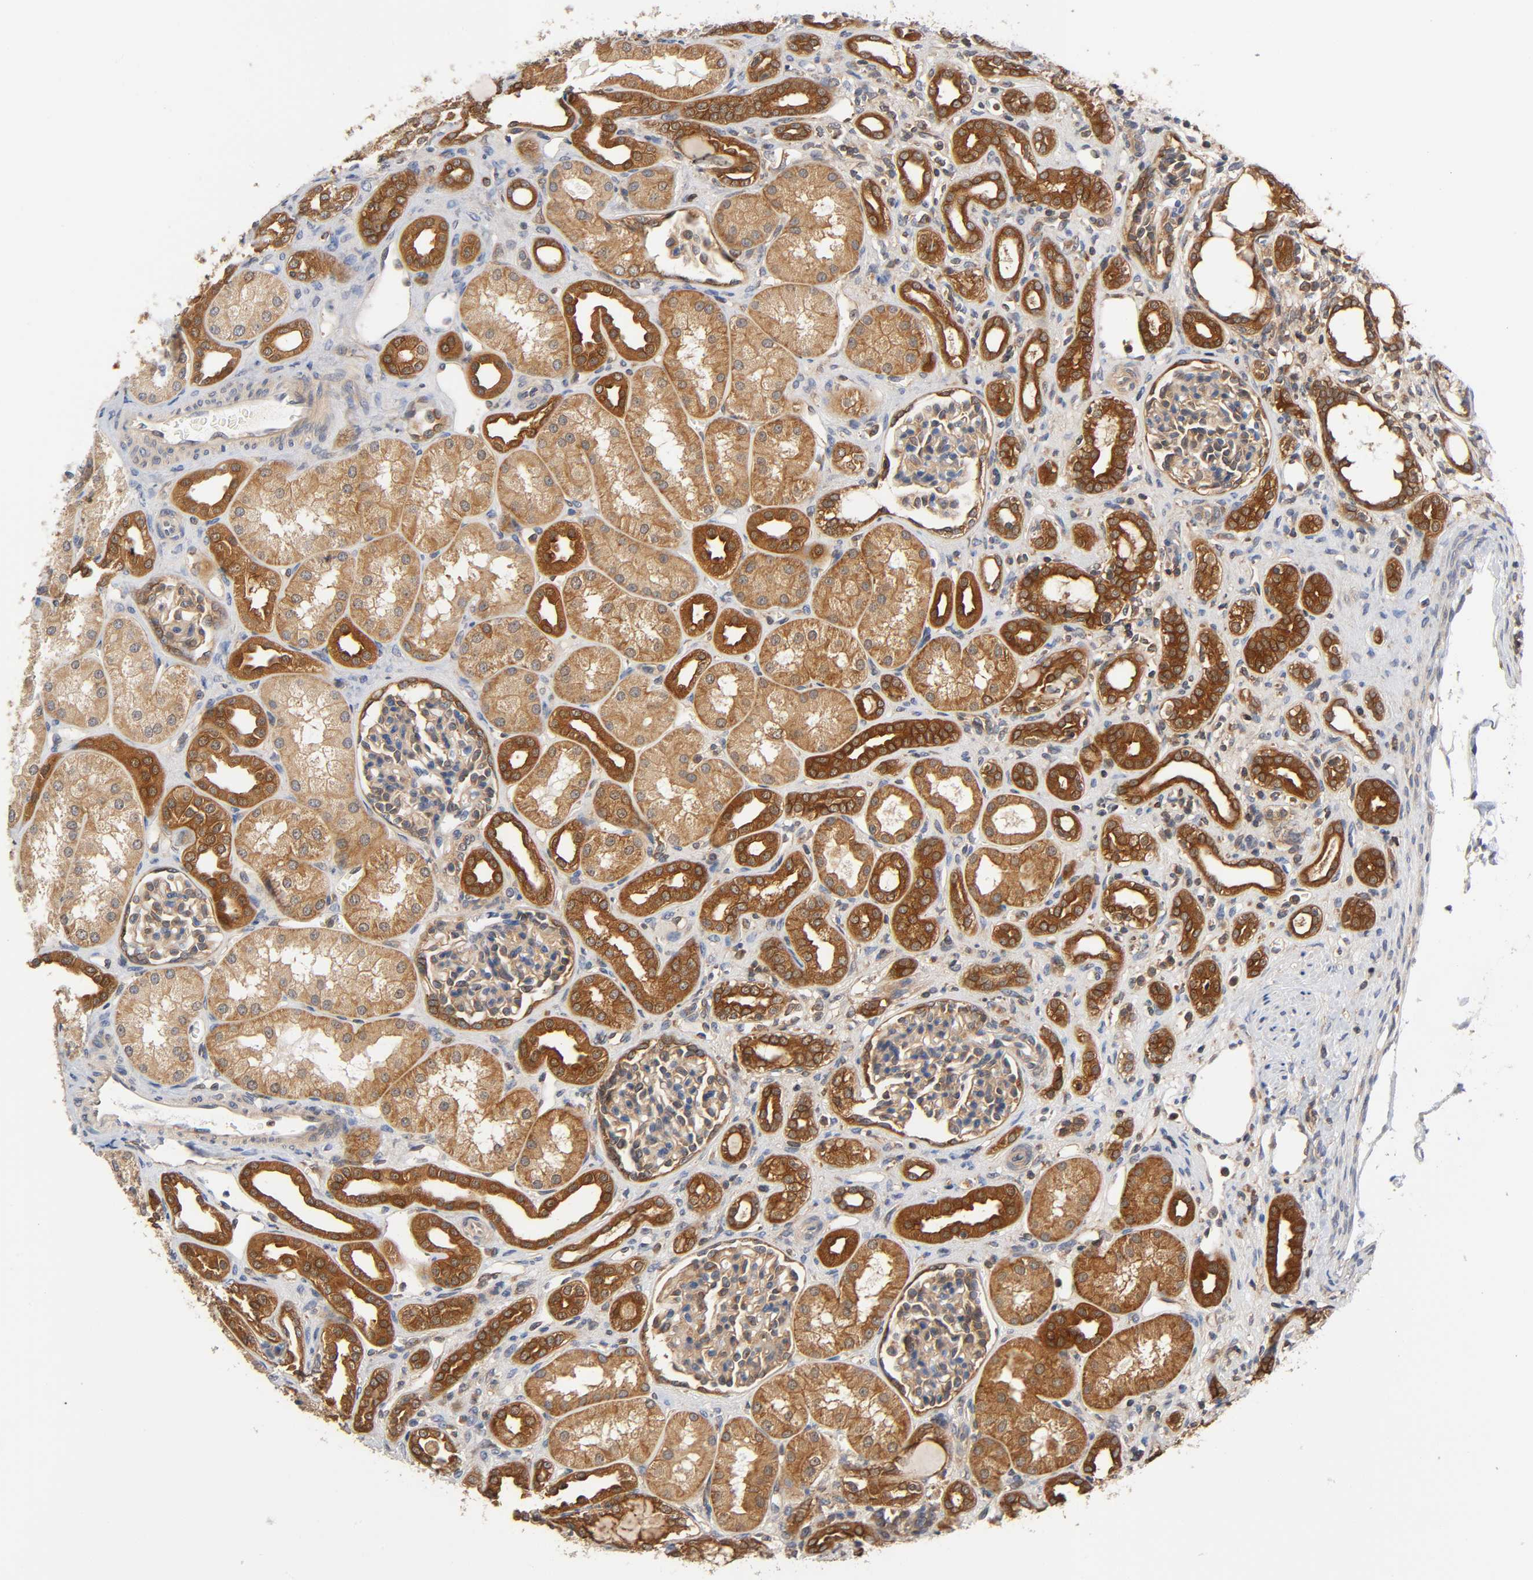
{"staining": {"intensity": "moderate", "quantity": ">75%", "location": "cytoplasmic/membranous"}, "tissue": "kidney", "cell_type": "Cells in glomeruli", "image_type": "normal", "snomed": [{"axis": "morphology", "description": "Normal tissue, NOS"}, {"axis": "topography", "description": "Kidney"}], "caption": "Immunohistochemistry (IHC) histopathology image of normal kidney: kidney stained using immunohistochemistry shows medium levels of moderate protein expression localized specifically in the cytoplasmic/membranous of cells in glomeruli, appearing as a cytoplasmic/membranous brown color.", "gene": "PRKAB1", "patient": {"sex": "male", "age": 7}}